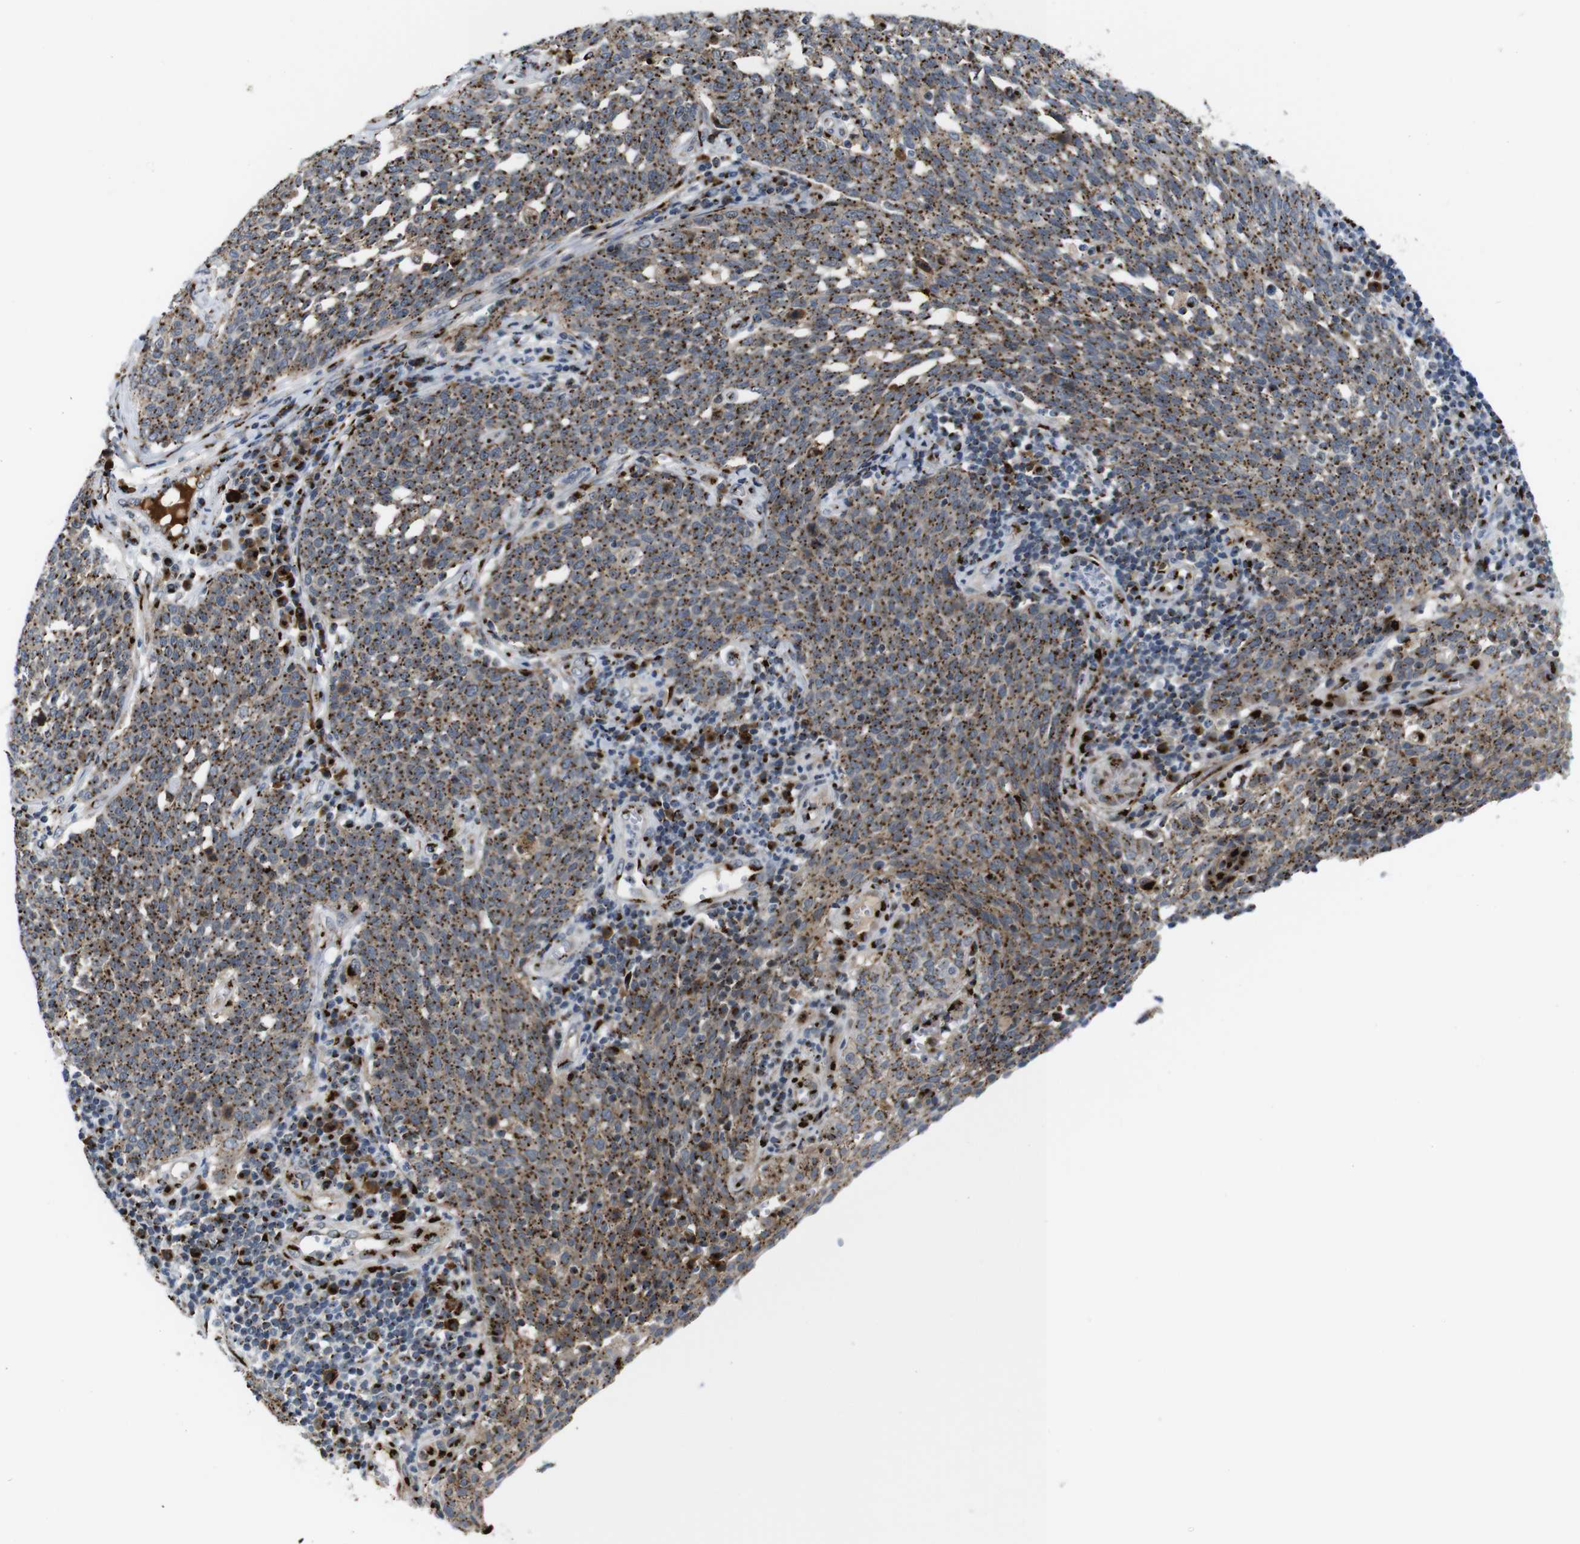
{"staining": {"intensity": "strong", "quantity": ">75%", "location": "cytoplasmic/membranous"}, "tissue": "cervical cancer", "cell_type": "Tumor cells", "image_type": "cancer", "snomed": [{"axis": "morphology", "description": "Squamous cell carcinoma, NOS"}, {"axis": "topography", "description": "Cervix"}], "caption": "There is high levels of strong cytoplasmic/membranous staining in tumor cells of cervical cancer, as demonstrated by immunohistochemical staining (brown color).", "gene": "TGOLN2", "patient": {"sex": "female", "age": 34}}